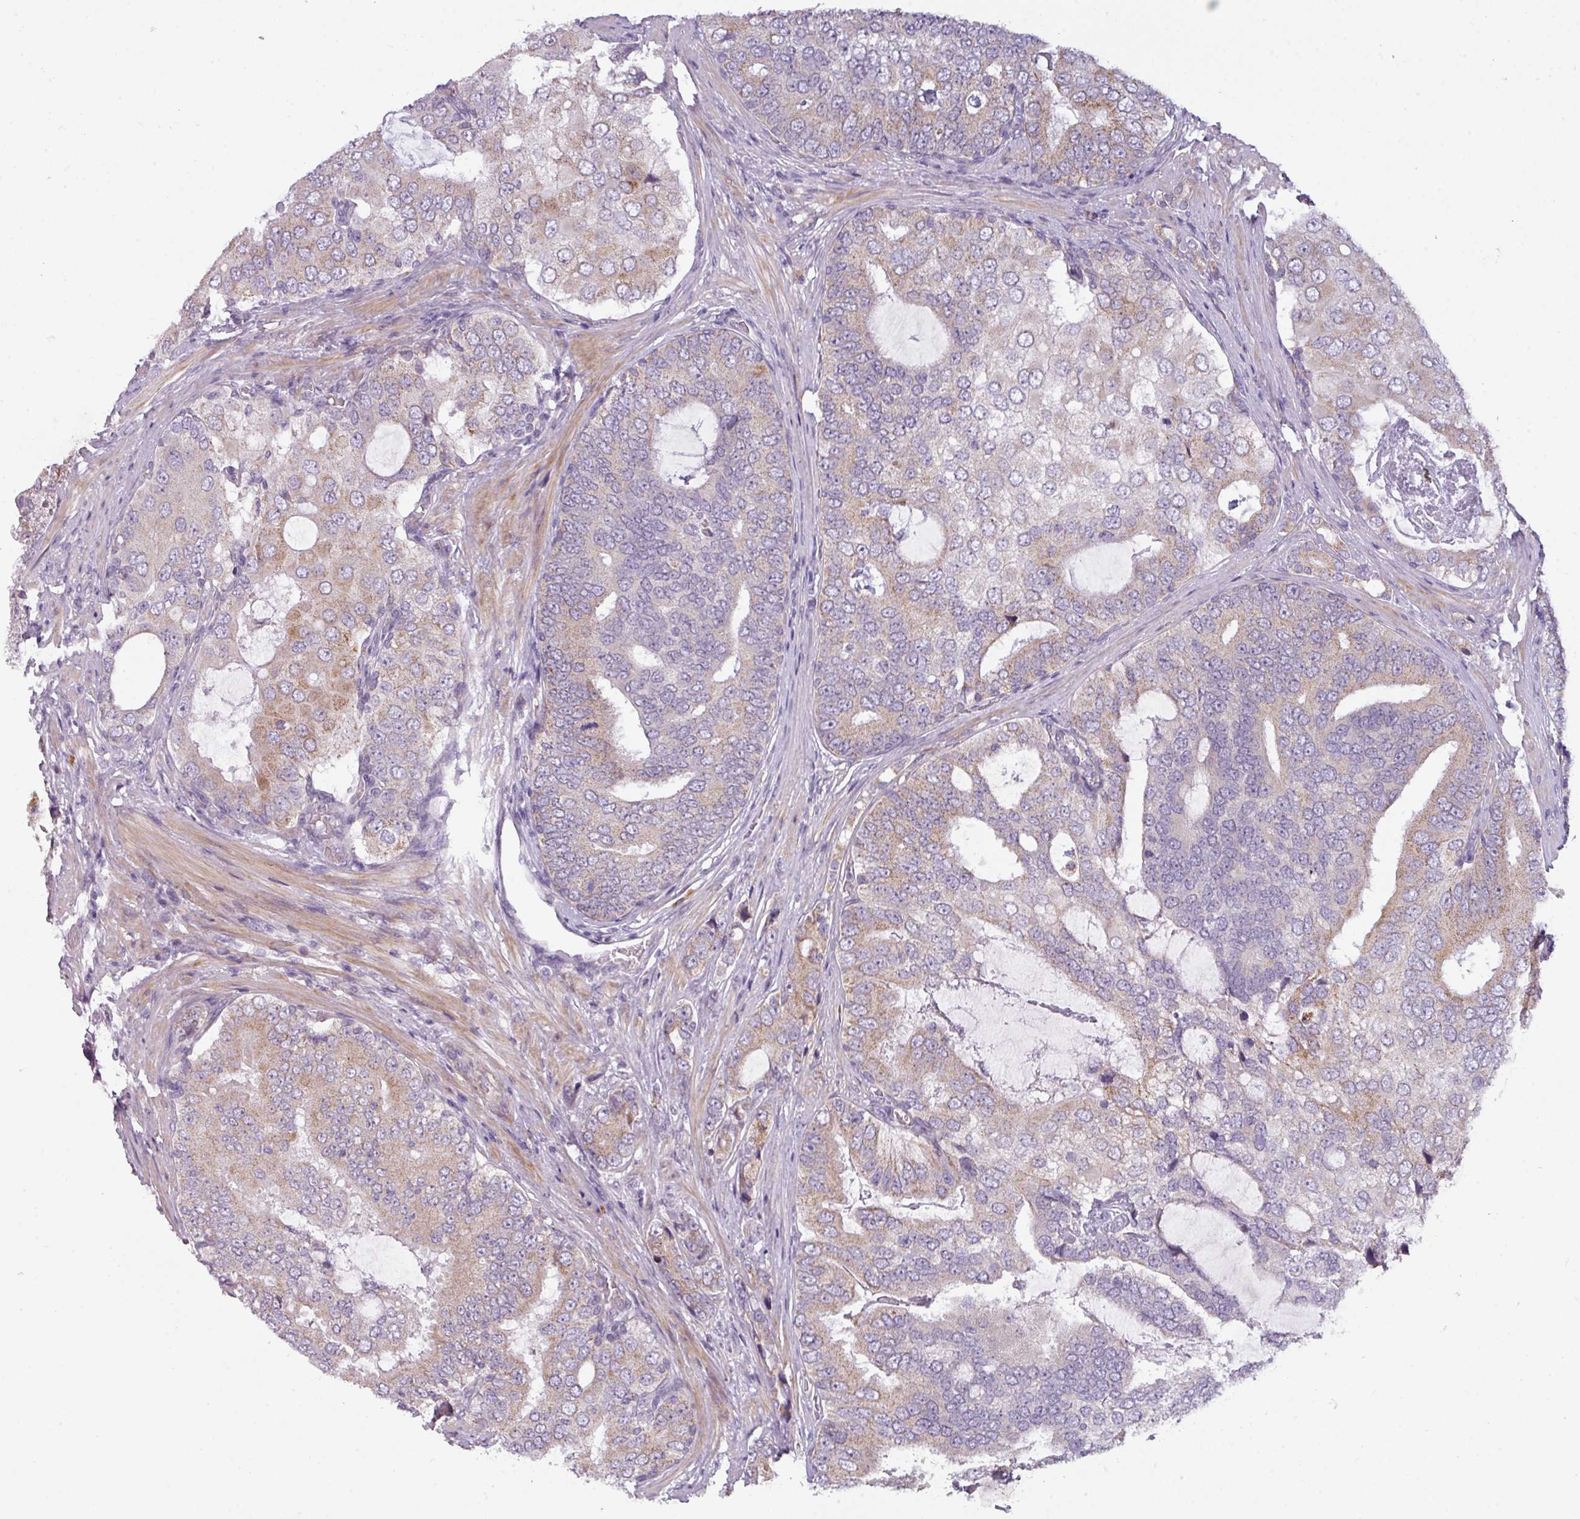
{"staining": {"intensity": "weak", "quantity": "<25%", "location": "cytoplasmic/membranous"}, "tissue": "prostate cancer", "cell_type": "Tumor cells", "image_type": "cancer", "snomed": [{"axis": "morphology", "description": "Adenocarcinoma, High grade"}, {"axis": "topography", "description": "Prostate"}], "caption": "Tumor cells show no significant staining in prostate cancer (high-grade adenocarcinoma).", "gene": "C2orf68", "patient": {"sex": "male", "age": 55}}